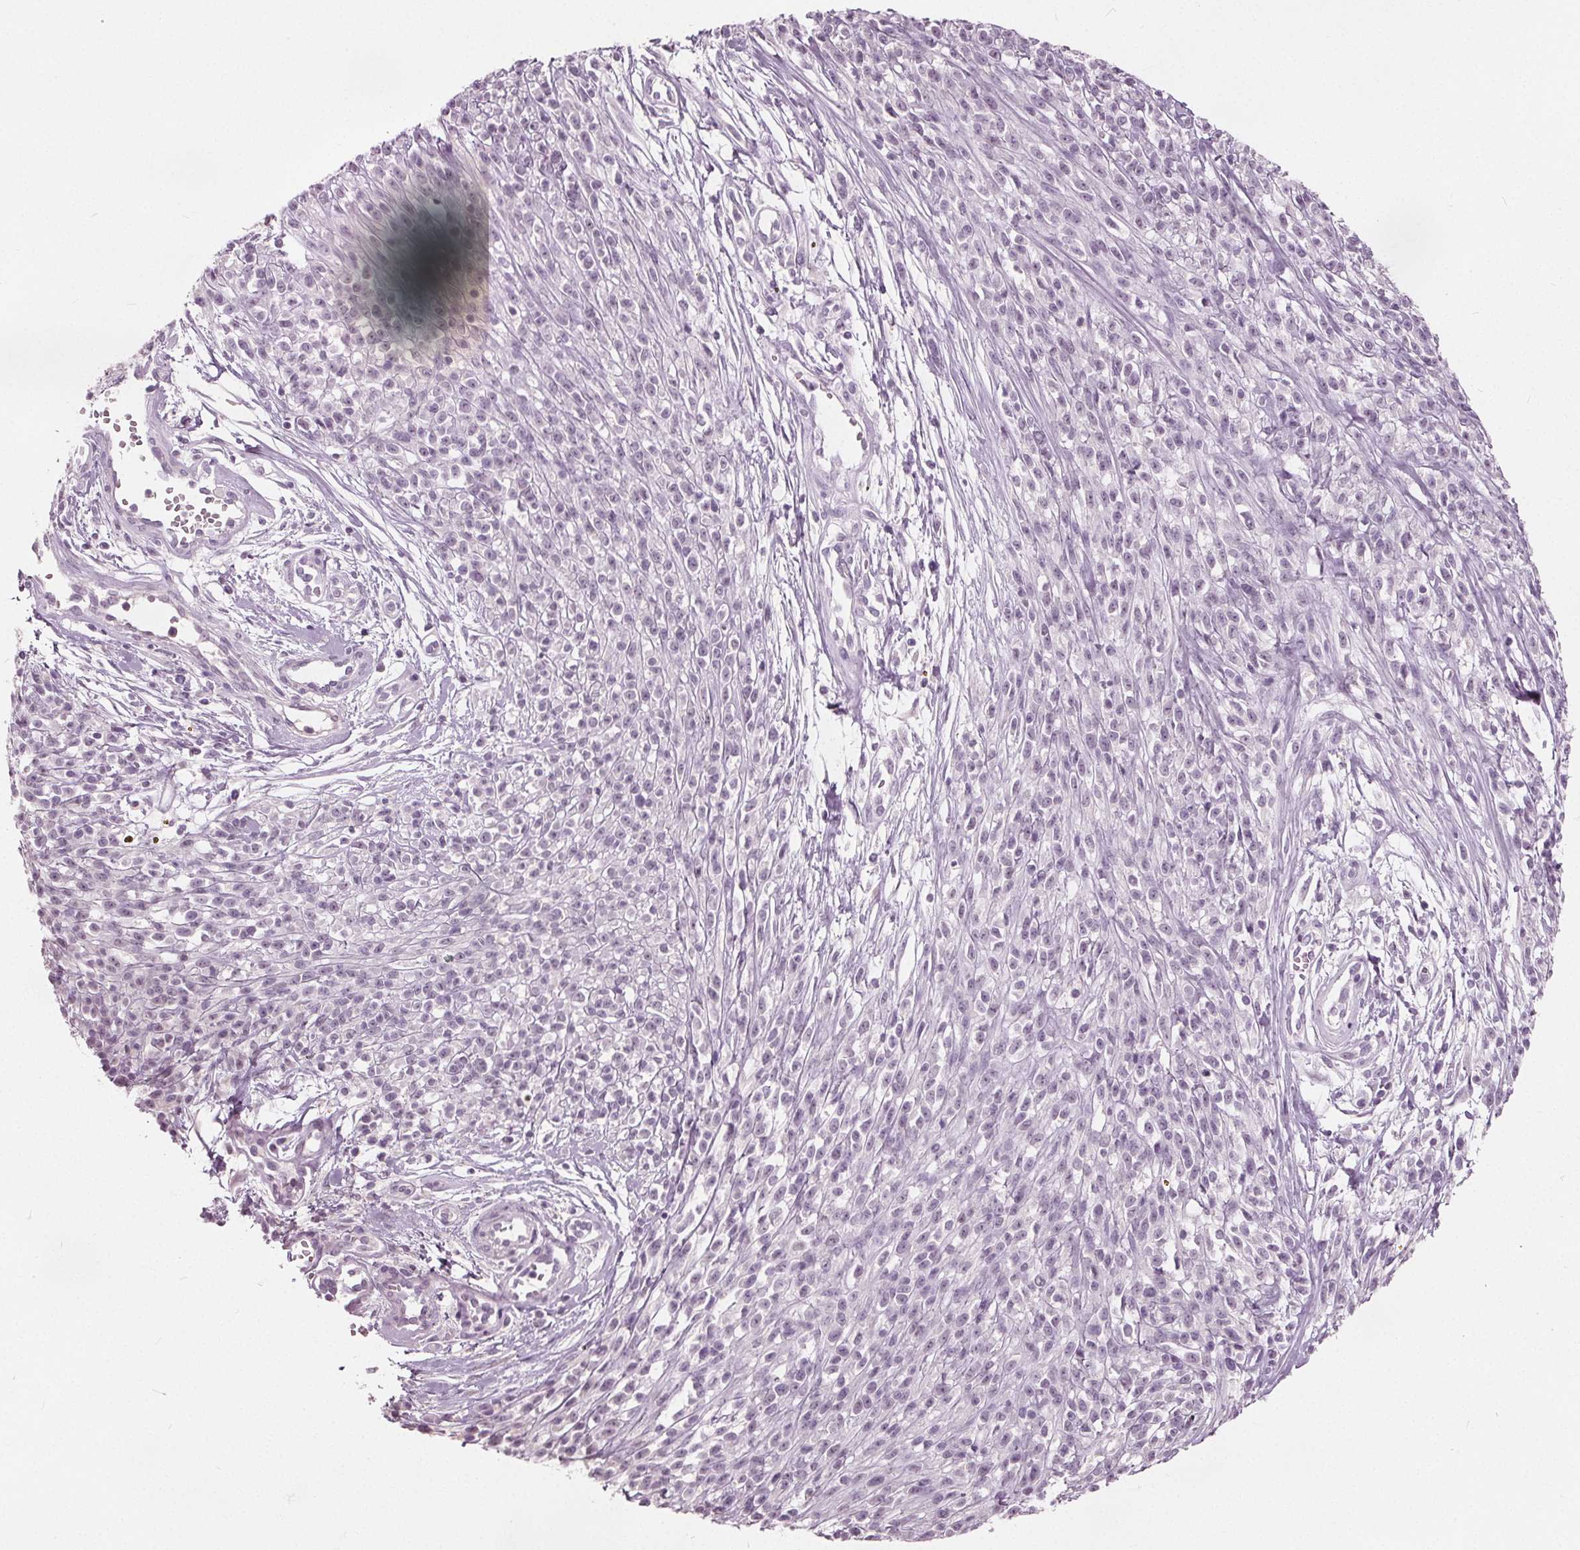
{"staining": {"intensity": "negative", "quantity": "none", "location": "none"}, "tissue": "melanoma", "cell_type": "Tumor cells", "image_type": "cancer", "snomed": [{"axis": "morphology", "description": "Malignant melanoma, NOS"}, {"axis": "topography", "description": "Skin"}, {"axis": "topography", "description": "Skin of trunk"}], "caption": "Protein analysis of malignant melanoma reveals no significant expression in tumor cells. Brightfield microscopy of immunohistochemistry (IHC) stained with DAB (3,3'-diaminobenzidine) (brown) and hematoxylin (blue), captured at high magnification.", "gene": "TKFC", "patient": {"sex": "male", "age": 74}}